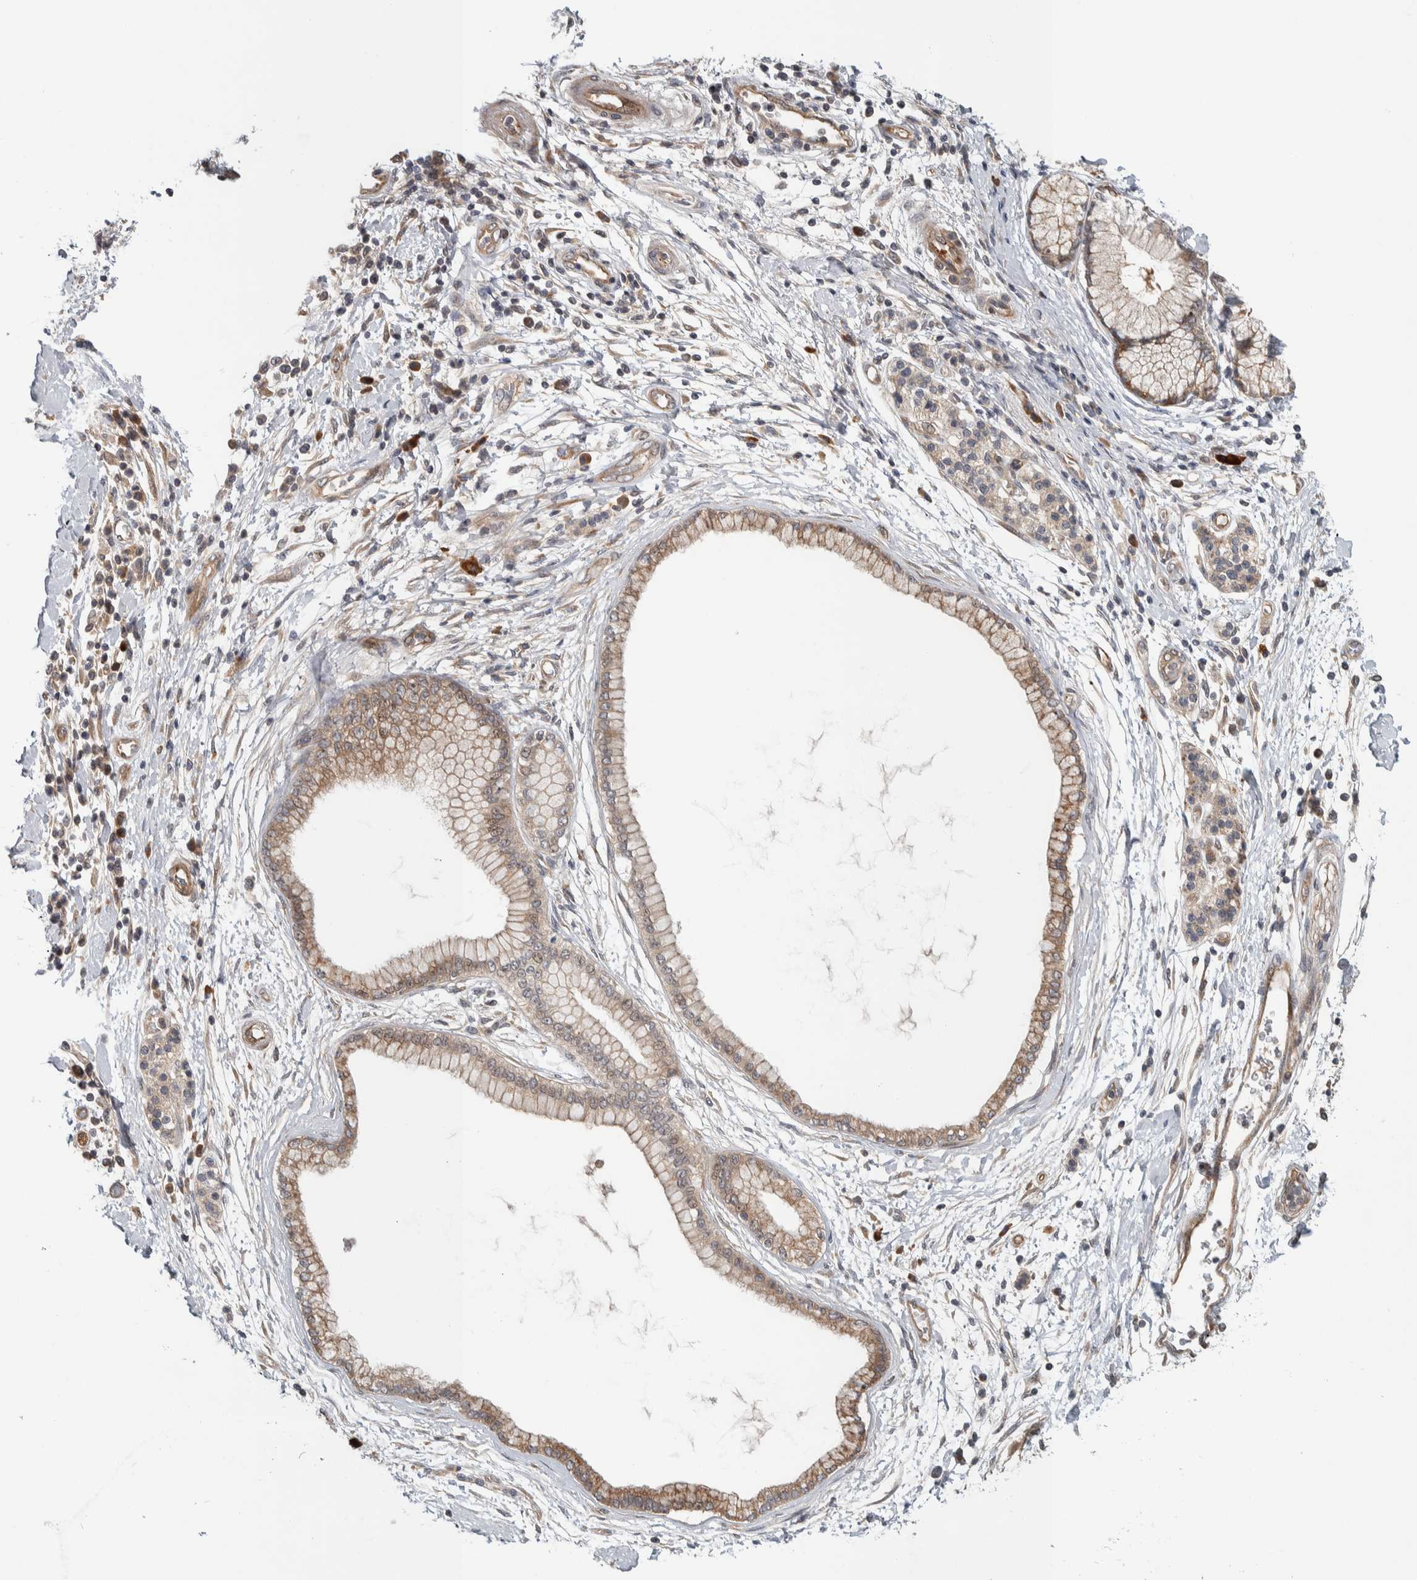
{"staining": {"intensity": "weak", "quantity": ">75%", "location": "cytoplasmic/membranous"}, "tissue": "pancreatic cancer", "cell_type": "Tumor cells", "image_type": "cancer", "snomed": [{"axis": "morphology", "description": "Normal tissue, NOS"}, {"axis": "morphology", "description": "Adenocarcinoma, NOS"}, {"axis": "topography", "description": "Pancreas"}], "caption": "The immunohistochemical stain labels weak cytoplasmic/membranous positivity in tumor cells of pancreatic cancer (adenocarcinoma) tissue. The staining is performed using DAB brown chromogen to label protein expression. The nuclei are counter-stained blue using hematoxylin.", "gene": "TBC1D31", "patient": {"sex": "female", "age": 71}}